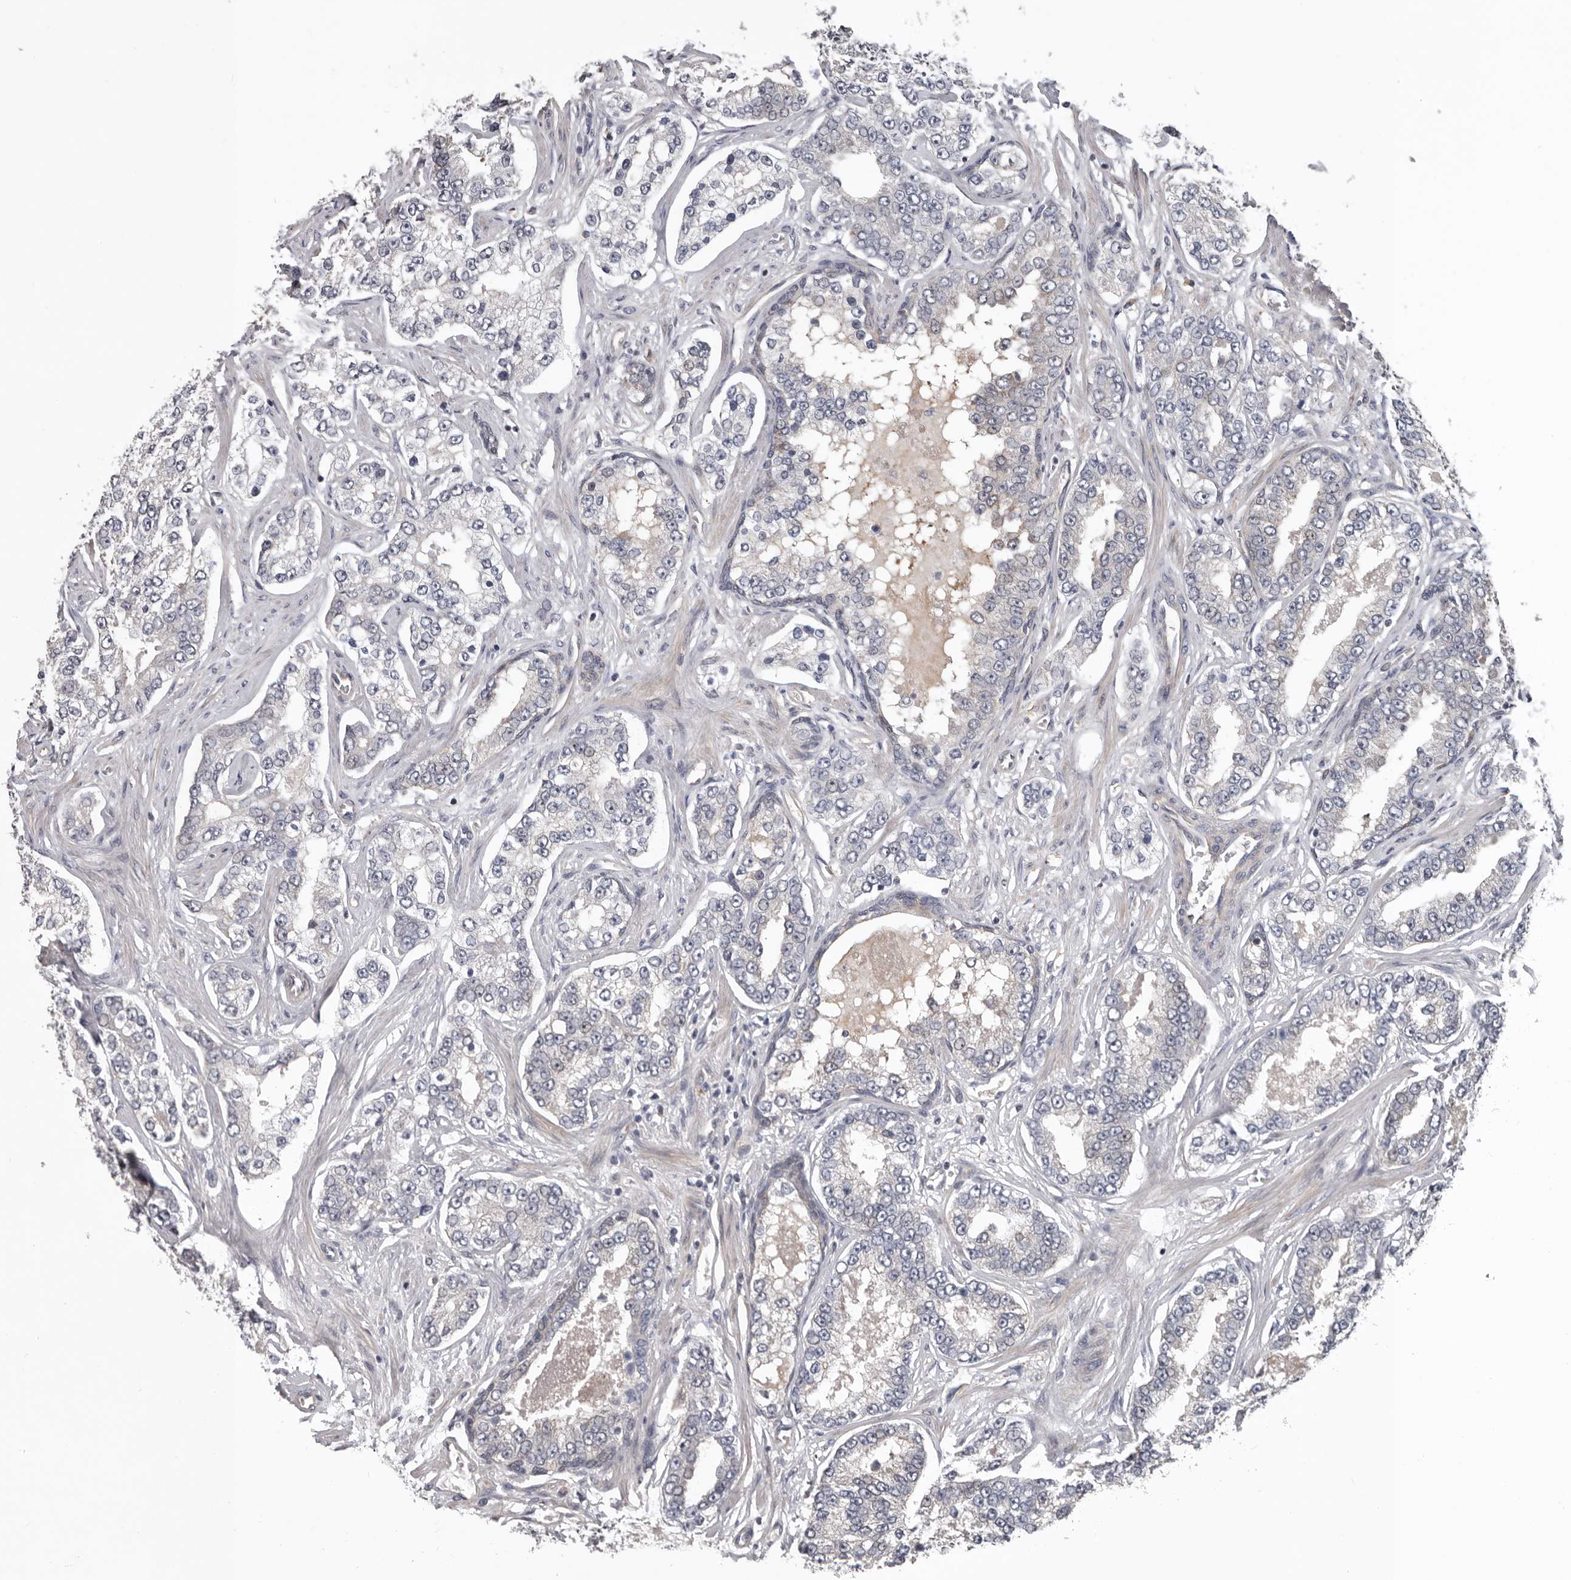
{"staining": {"intensity": "negative", "quantity": "none", "location": "none"}, "tissue": "prostate cancer", "cell_type": "Tumor cells", "image_type": "cancer", "snomed": [{"axis": "morphology", "description": "Normal tissue, NOS"}, {"axis": "morphology", "description": "Adenocarcinoma, High grade"}, {"axis": "topography", "description": "Prostate"}], "caption": "Photomicrograph shows no significant protein staining in tumor cells of prostate cancer (adenocarcinoma (high-grade)).", "gene": "RNF217", "patient": {"sex": "male", "age": 83}}